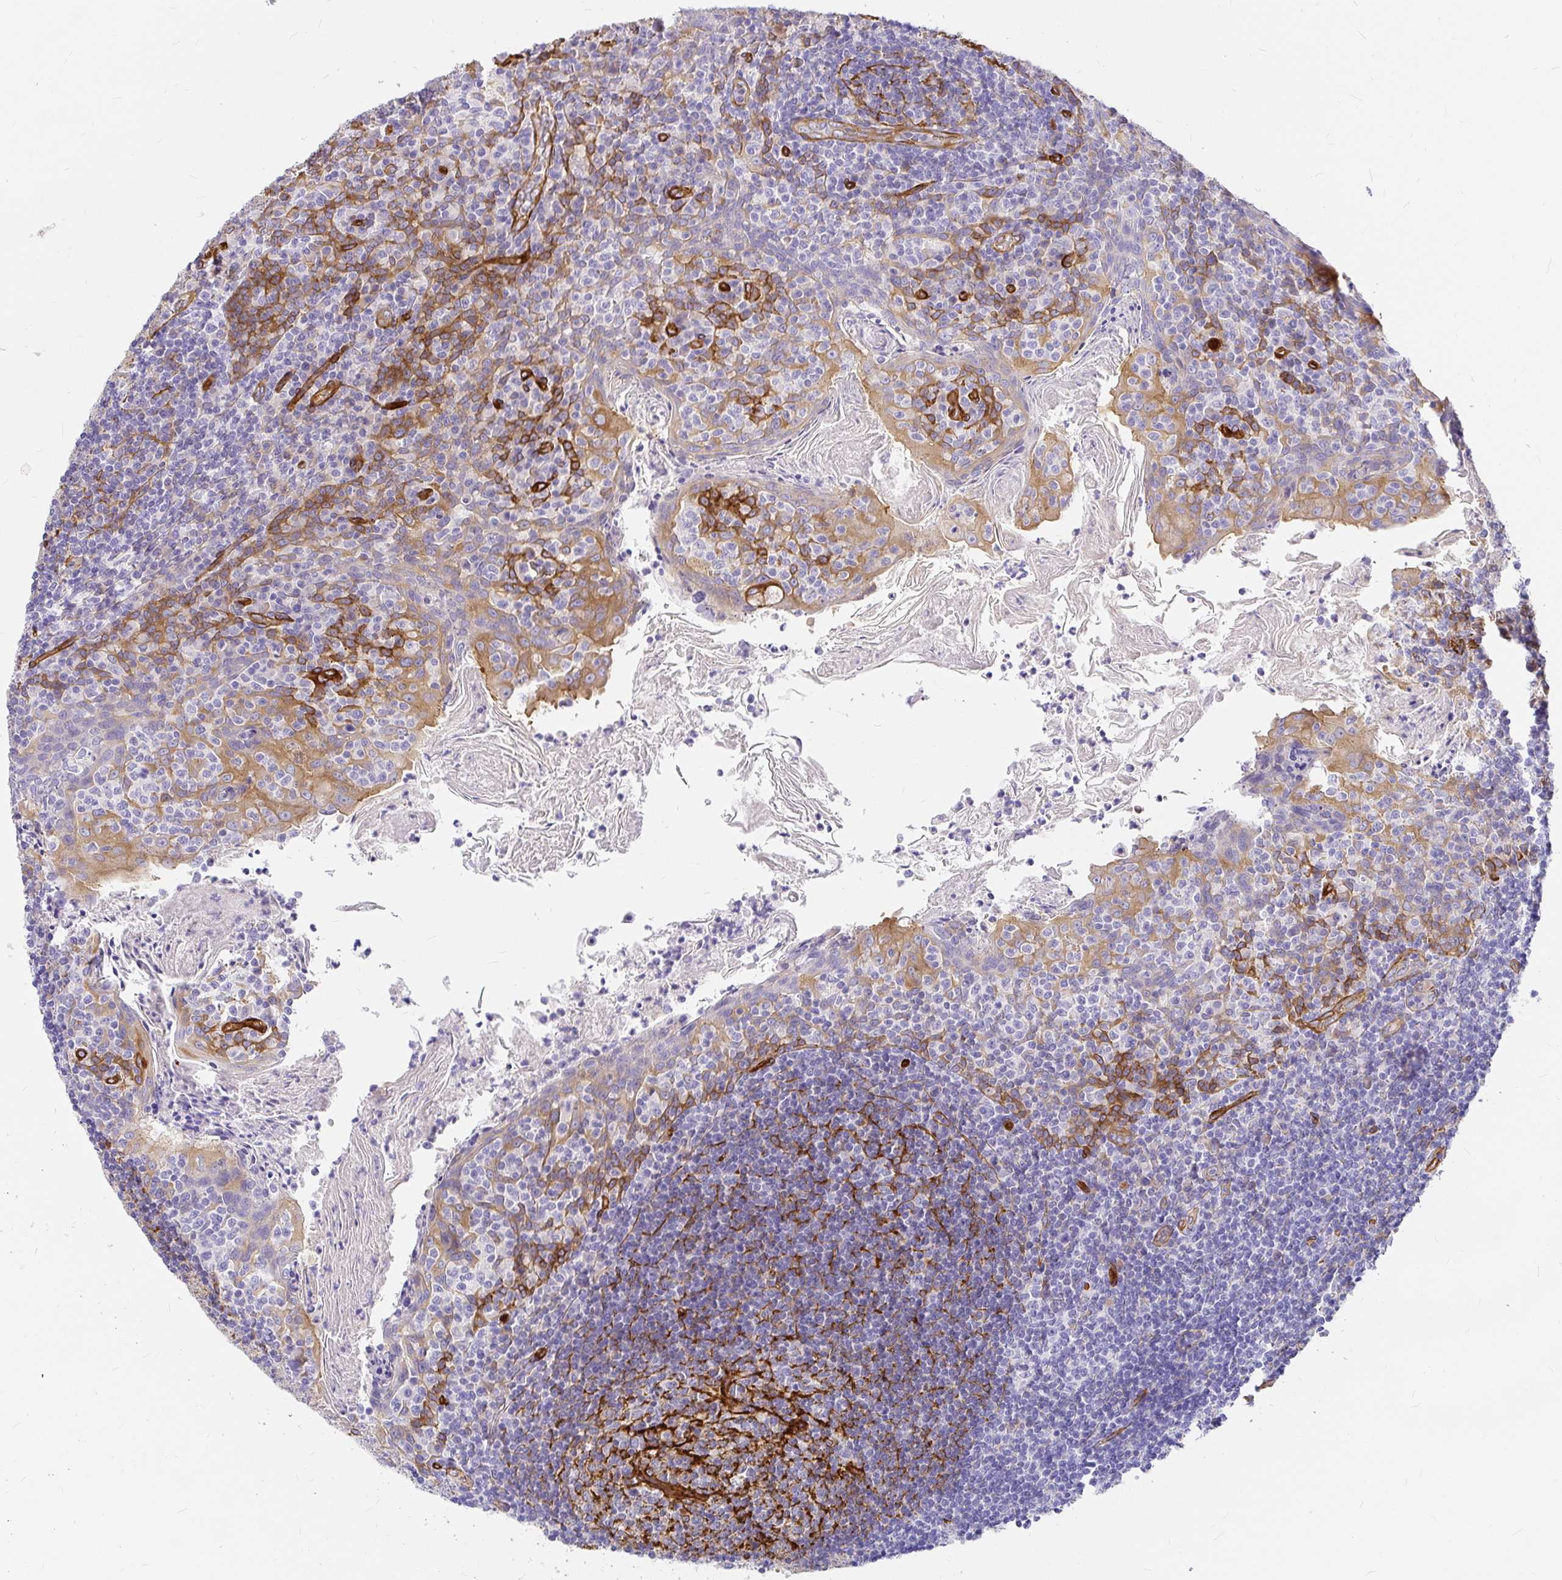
{"staining": {"intensity": "strong", "quantity": "<25%", "location": "cytoplasmic/membranous"}, "tissue": "tonsil", "cell_type": "Germinal center cells", "image_type": "normal", "snomed": [{"axis": "morphology", "description": "Normal tissue, NOS"}, {"axis": "topography", "description": "Tonsil"}], "caption": "DAB immunohistochemical staining of benign tonsil demonstrates strong cytoplasmic/membranous protein expression in about <25% of germinal center cells. (DAB (3,3'-diaminobenzidine) = brown stain, brightfield microscopy at high magnification).", "gene": "MYO1B", "patient": {"sex": "female", "age": 10}}